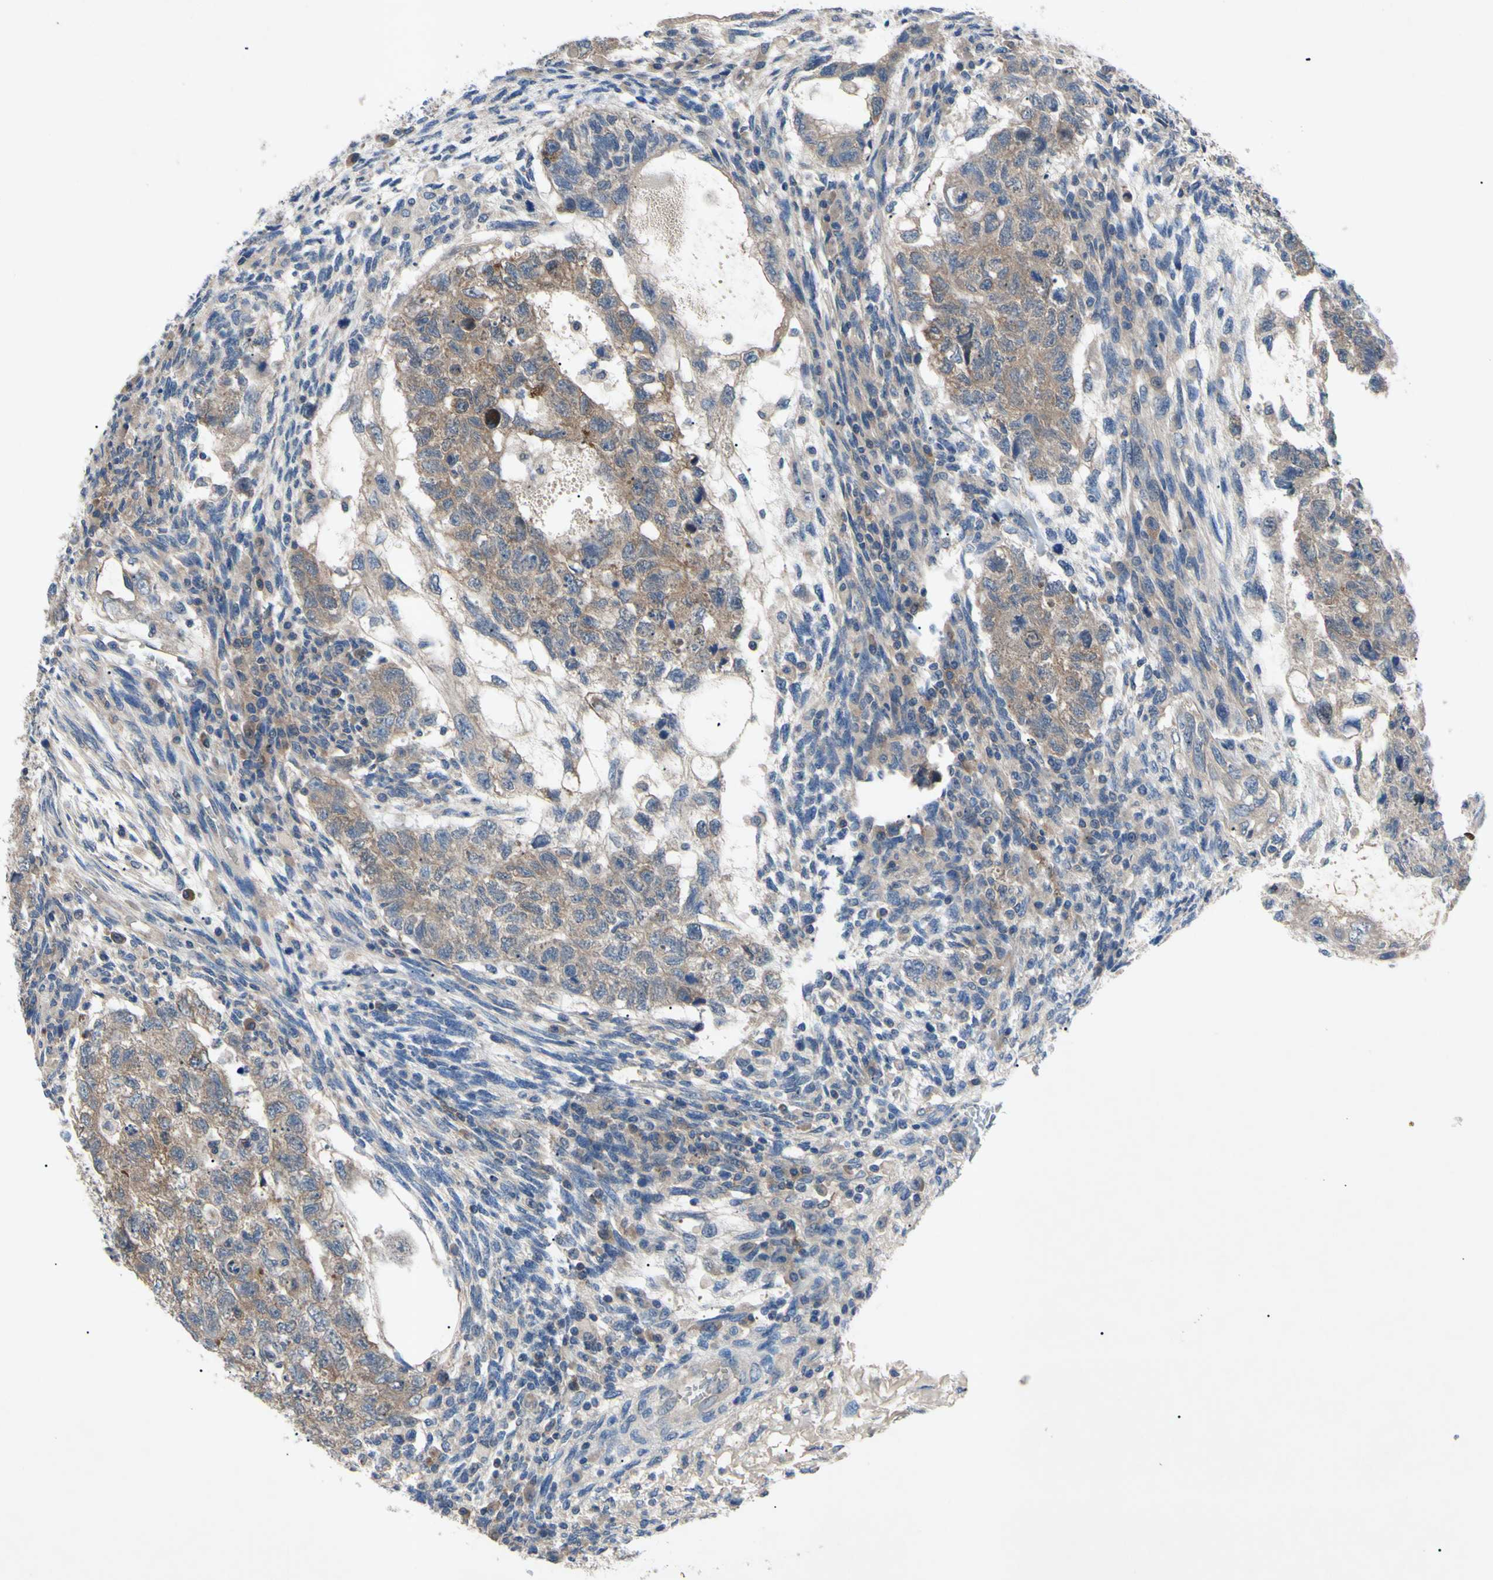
{"staining": {"intensity": "moderate", "quantity": ">75%", "location": "cytoplasmic/membranous"}, "tissue": "testis cancer", "cell_type": "Tumor cells", "image_type": "cancer", "snomed": [{"axis": "morphology", "description": "Normal tissue, NOS"}, {"axis": "morphology", "description": "Carcinoma, Embryonal, NOS"}, {"axis": "topography", "description": "Testis"}], "caption": "This histopathology image demonstrates immunohistochemistry staining of human embryonal carcinoma (testis), with medium moderate cytoplasmic/membranous positivity in about >75% of tumor cells.", "gene": "HILPDA", "patient": {"sex": "male", "age": 36}}